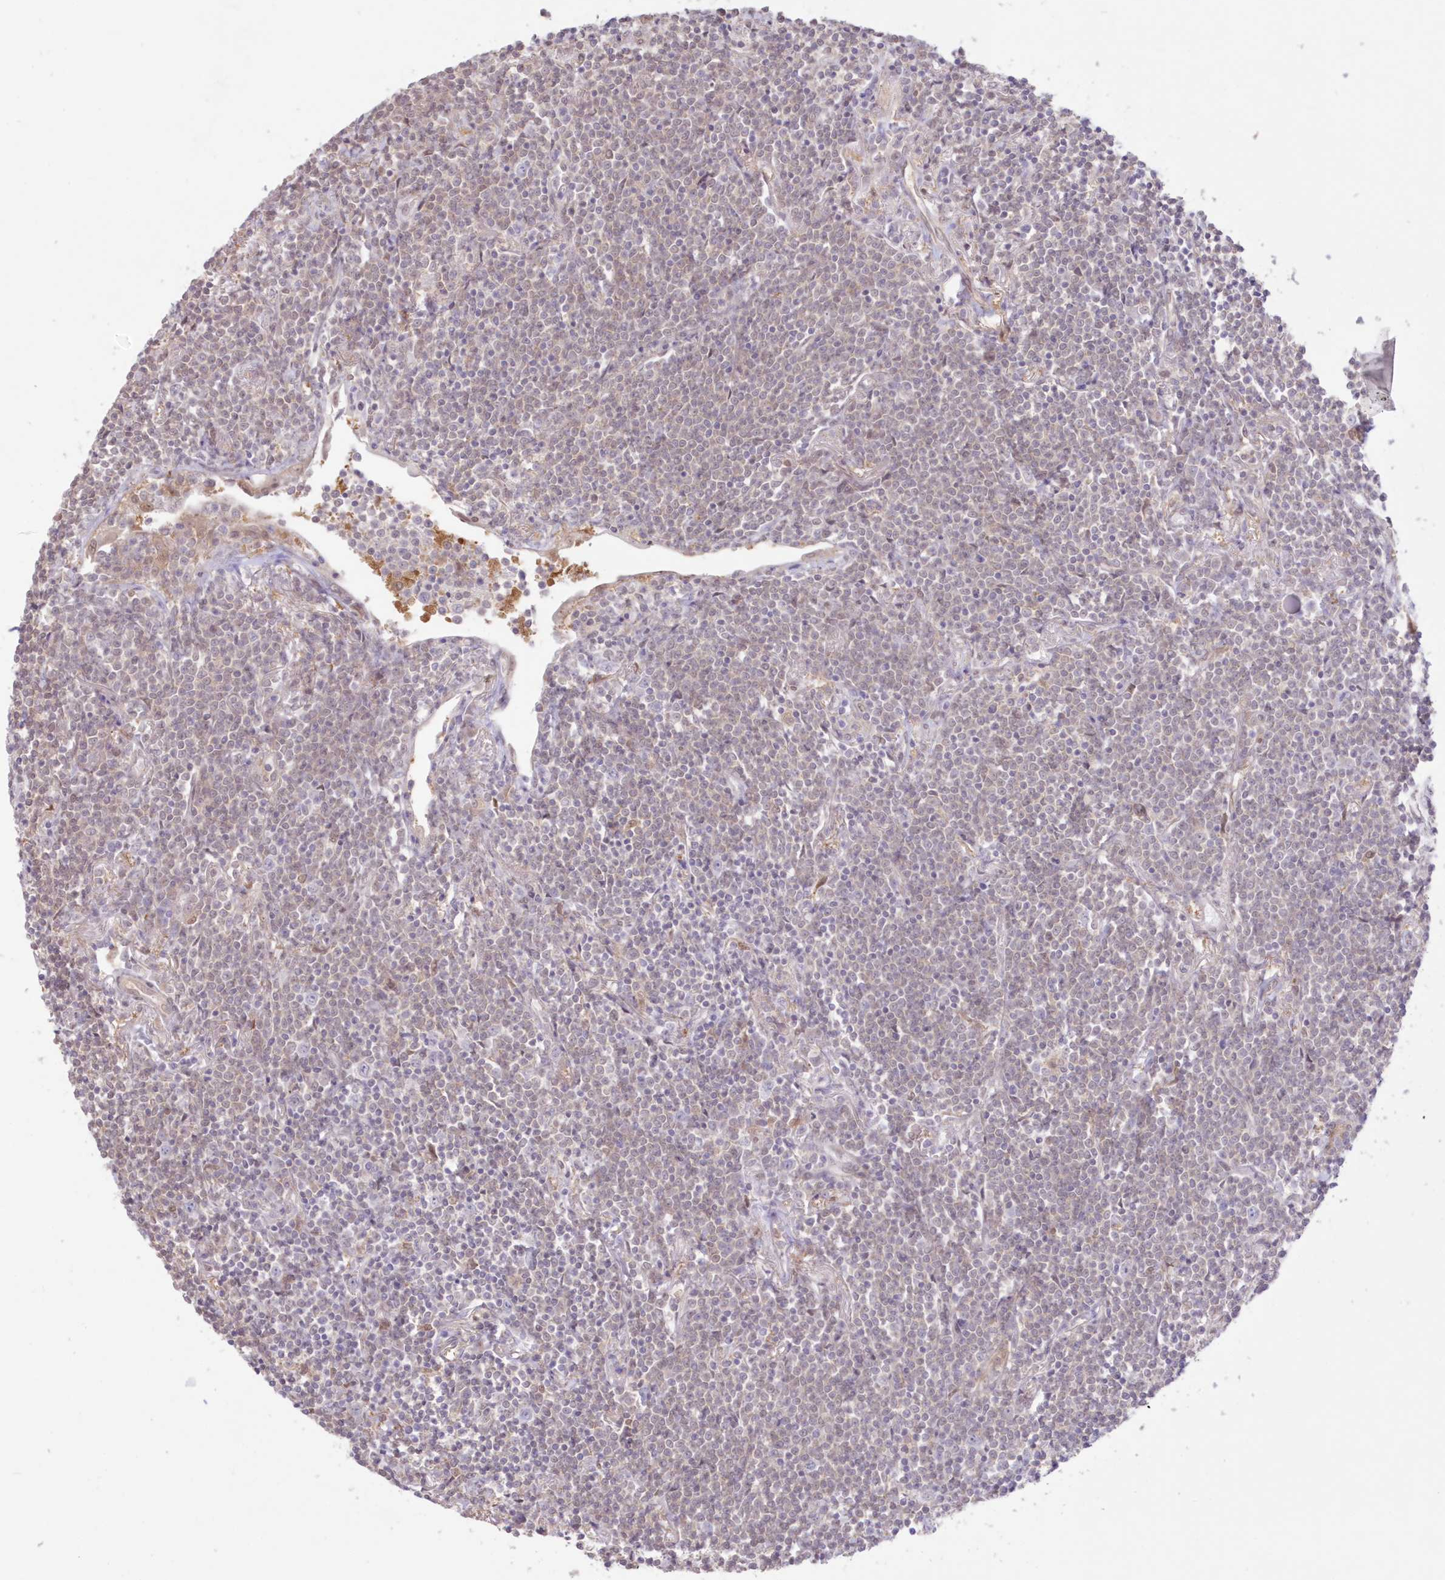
{"staining": {"intensity": "negative", "quantity": "none", "location": "none"}, "tissue": "lymphoma", "cell_type": "Tumor cells", "image_type": "cancer", "snomed": [{"axis": "morphology", "description": "Malignant lymphoma, non-Hodgkin's type, Low grade"}, {"axis": "topography", "description": "Lung"}], "caption": "Immunohistochemistry of human malignant lymphoma, non-Hodgkin's type (low-grade) exhibits no positivity in tumor cells.", "gene": "RNPEP", "patient": {"sex": "female", "age": 71}}